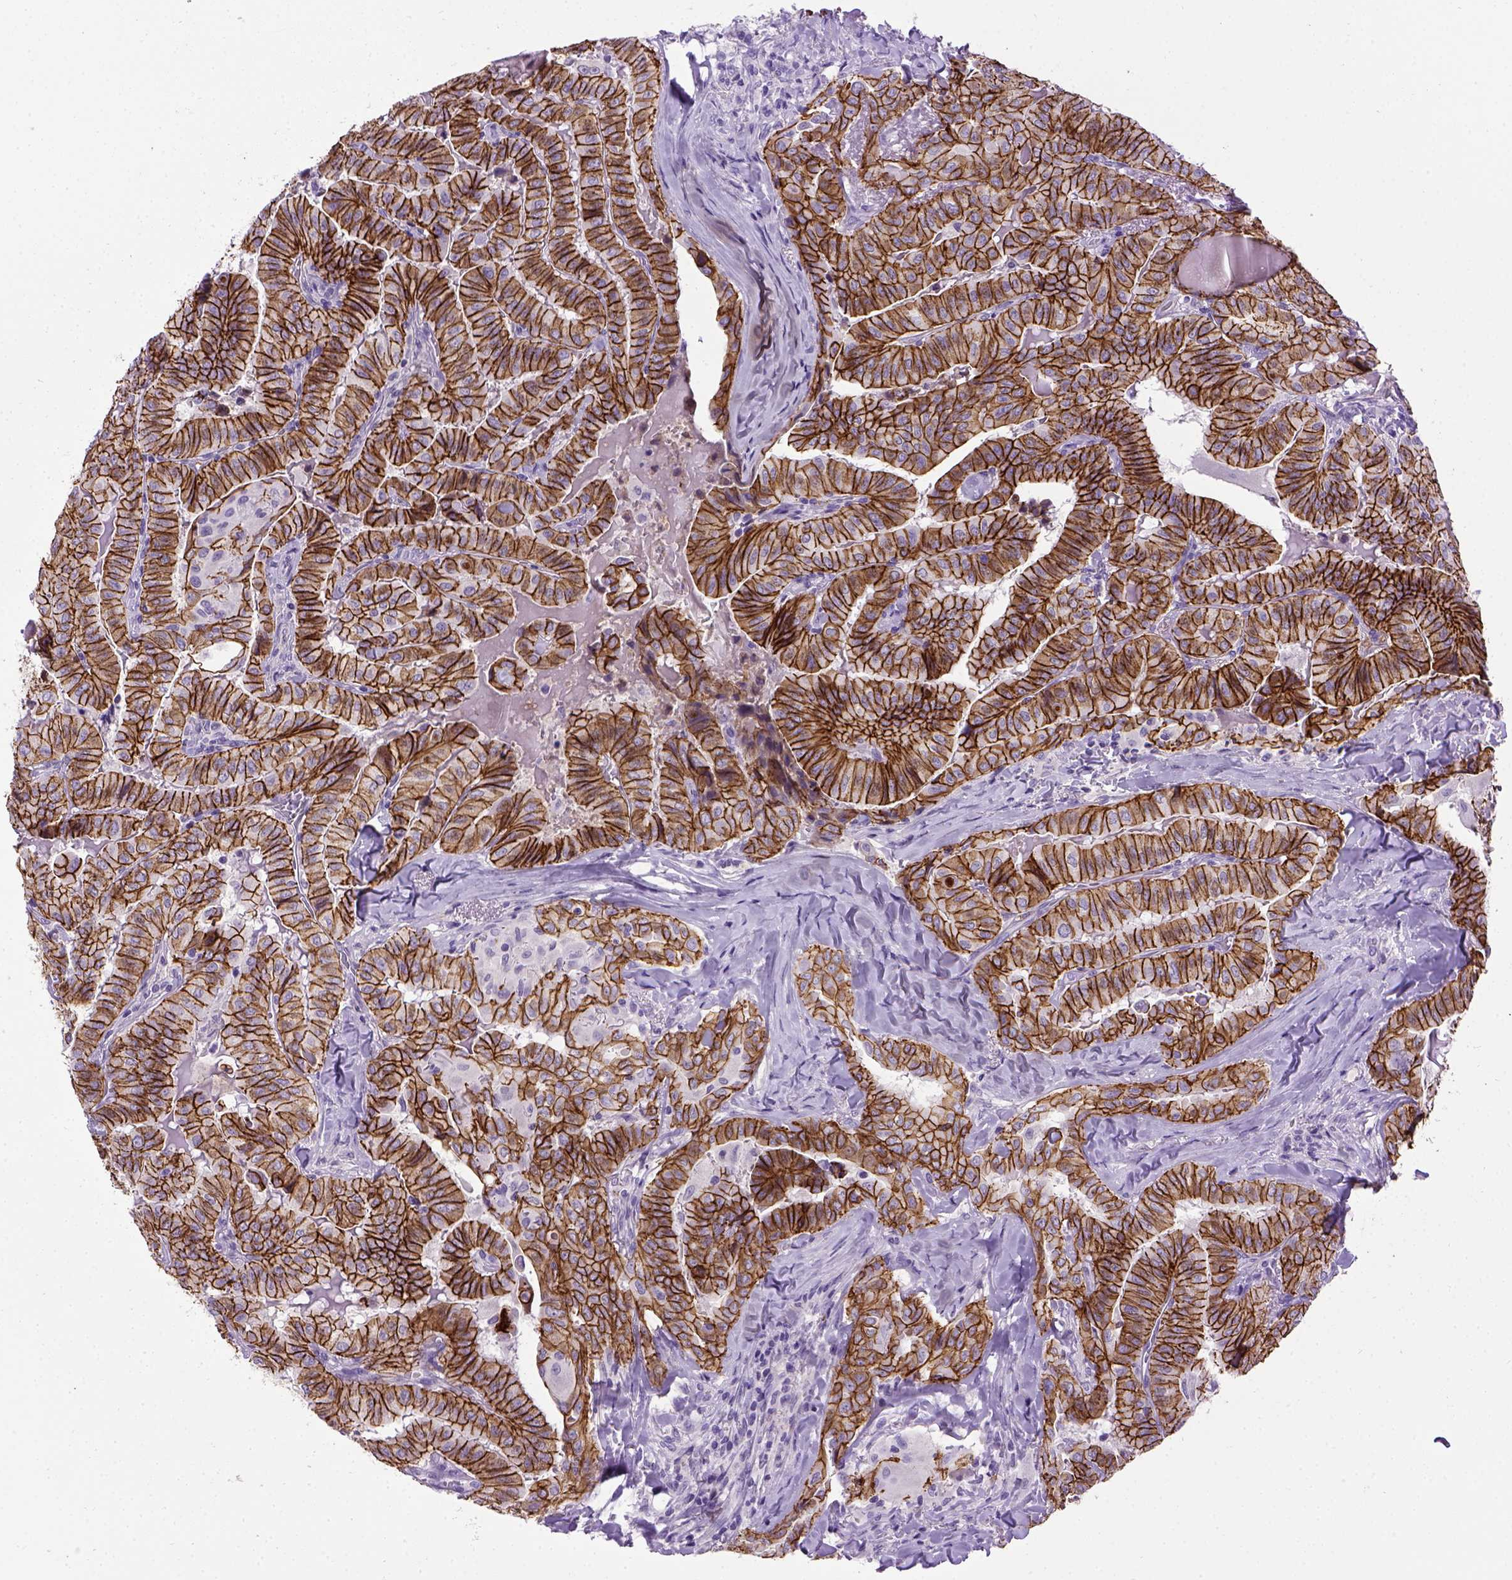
{"staining": {"intensity": "strong", "quantity": ">75%", "location": "cytoplasmic/membranous"}, "tissue": "thyroid cancer", "cell_type": "Tumor cells", "image_type": "cancer", "snomed": [{"axis": "morphology", "description": "Papillary adenocarcinoma, NOS"}, {"axis": "topography", "description": "Thyroid gland"}], "caption": "Protein expression analysis of papillary adenocarcinoma (thyroid) exhibits strong cytoplasmic/membranous staining in about >75% of tumor cells.", "gene": "CDH1", "patient": {"sex": "female", "age": 68}}